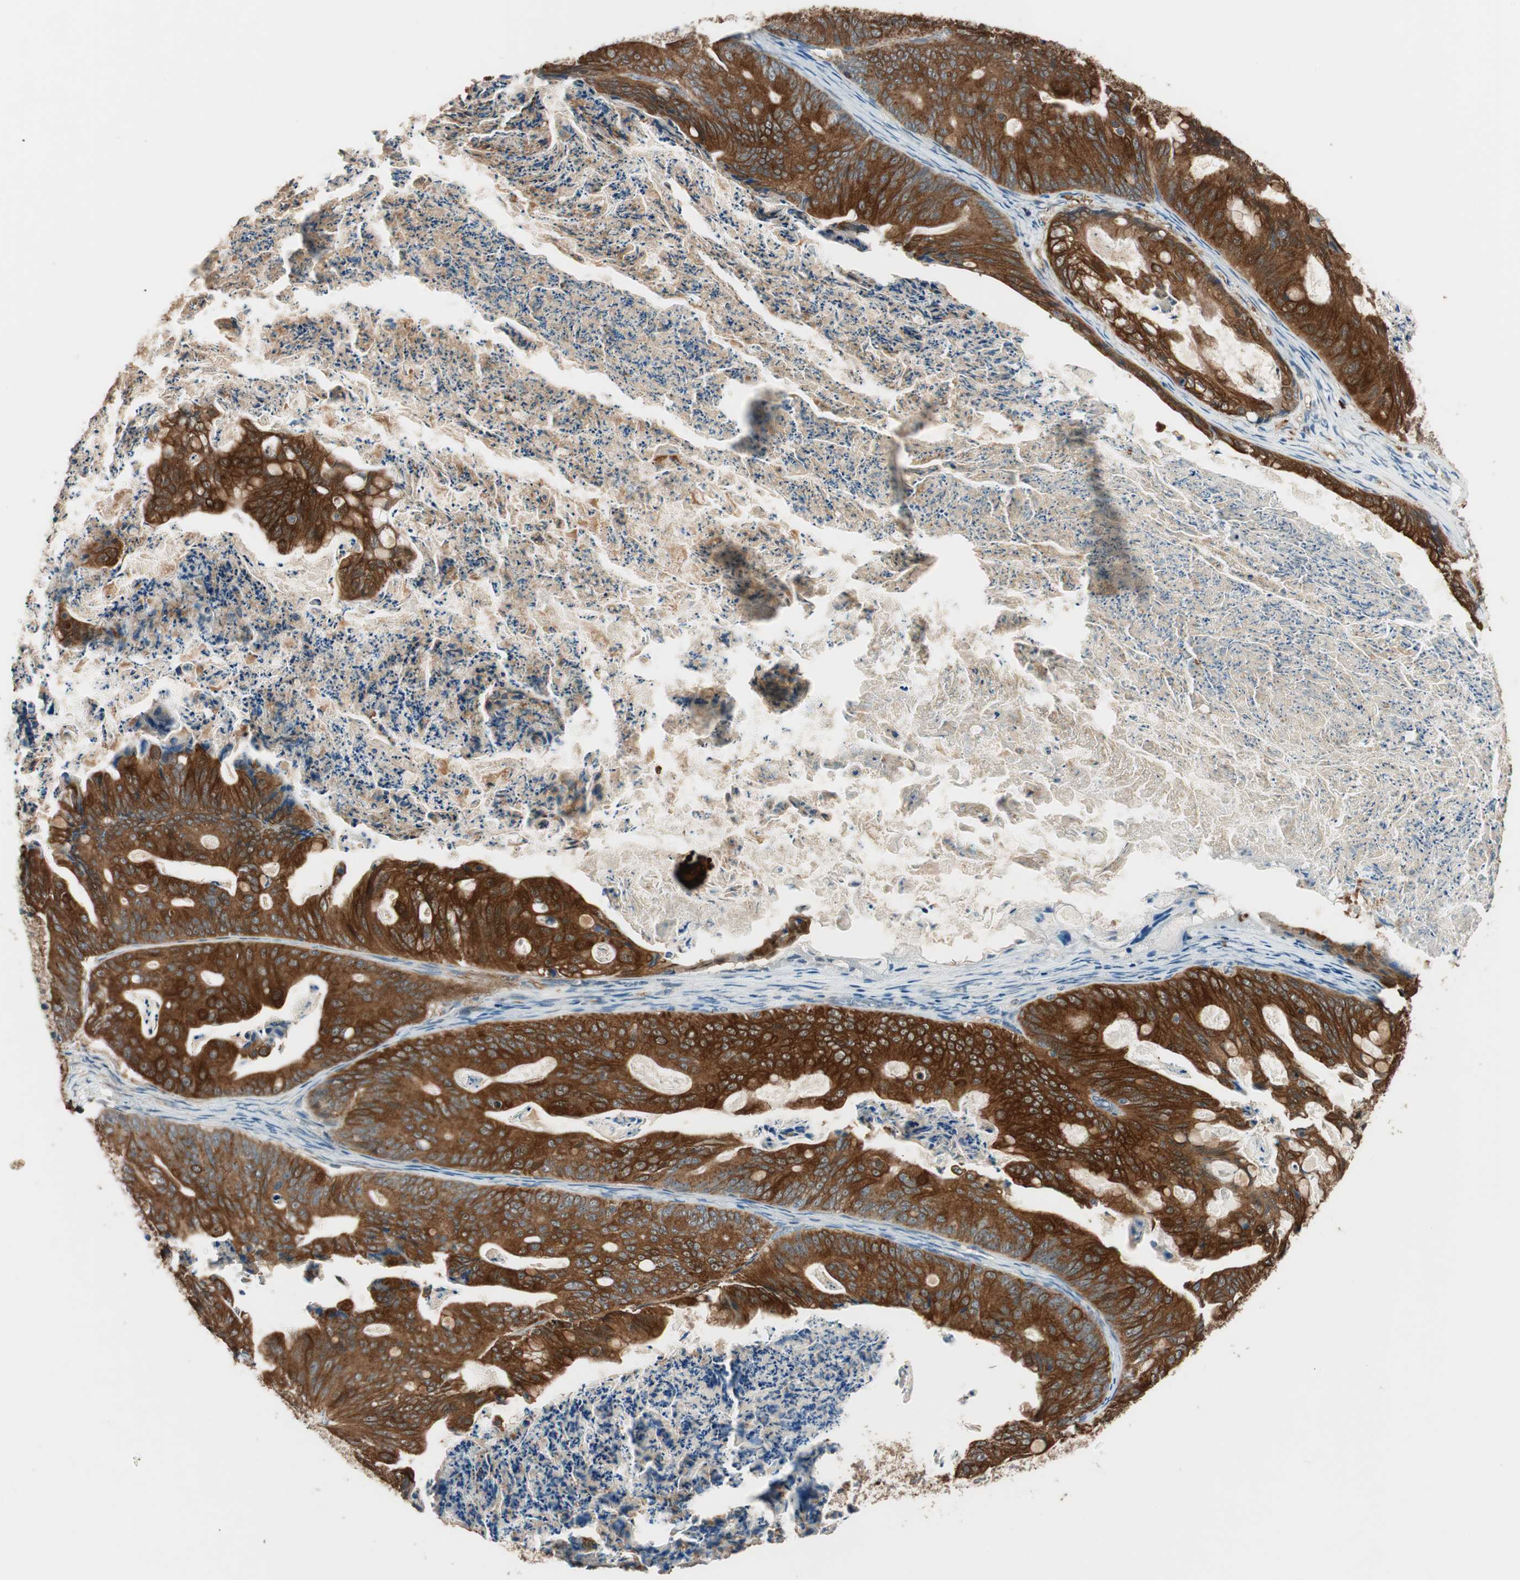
{"staining": {"intensity": "strong", "quantity": ">75%", "location": "cytoplasmic/membranous"}, "tissue": "ovarian cancer", "cell_type": "Tumor cells", "image_type": "cancer", "snomed": [{"axis": "morphology", "description": "Cystadenocarcinoma, mucinous, NOS"}, {"axis": "topography", "description": "Ovary"}], "caption": "Immunohistochemistry (IHC) of human ovarian cancer (mucinous cystadenocarcinoma) displays high levels of strong cytoplasmic/membranous positivity in approximately >75% of tumor cells.", "gene": "TRIM21", "patient": {"sex": "female", "age": 37}}